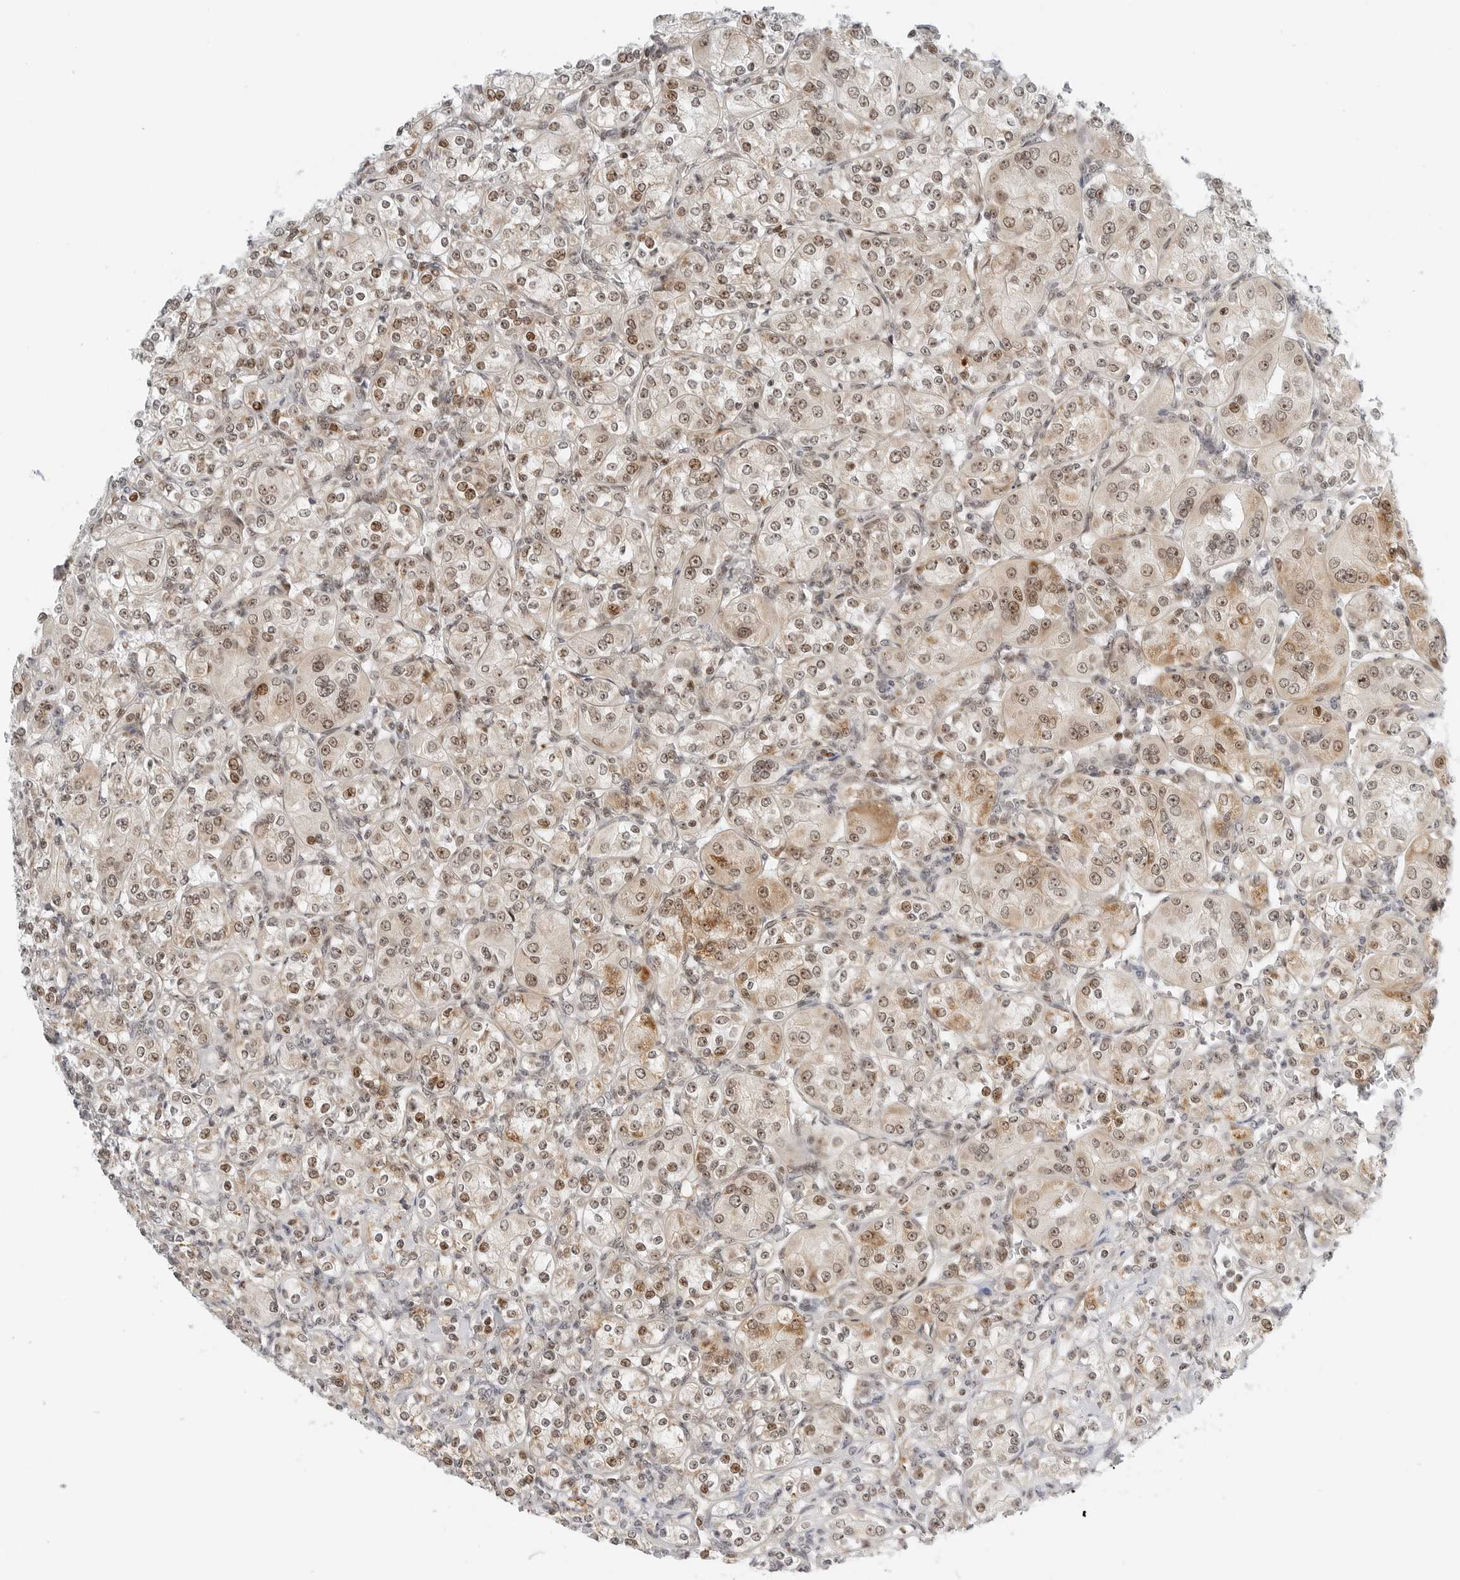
{"staining": {"intensity": "moderate", "quantity": ">75%", "location": "cytoplasmic/membranous,nuclear"}, "tissue": "renal cancer", "cell_type": "Tumor cells", "image_type": "cancer", "snomed": [{"axis": "morphology", "description": "Adenocarcinoma, NOS"}, {"axis": "topography", "description": "Kidney"}], "caption": "Immunohistochemistry staining of adenocarcinoma (renal), which shows medium levels of moderate cytoplasmic/membranous and nuclear staining in about >75% of tumor cells indicating moderate cytoplasmic/membranous and nuclear protein staining. The staining was performed using DAB (brown) for protein detection and nuclei were counterstained in hematoxylin (blue).", "gene": "RIMKLA", "patient": {"sex": "male", "age": 77}}